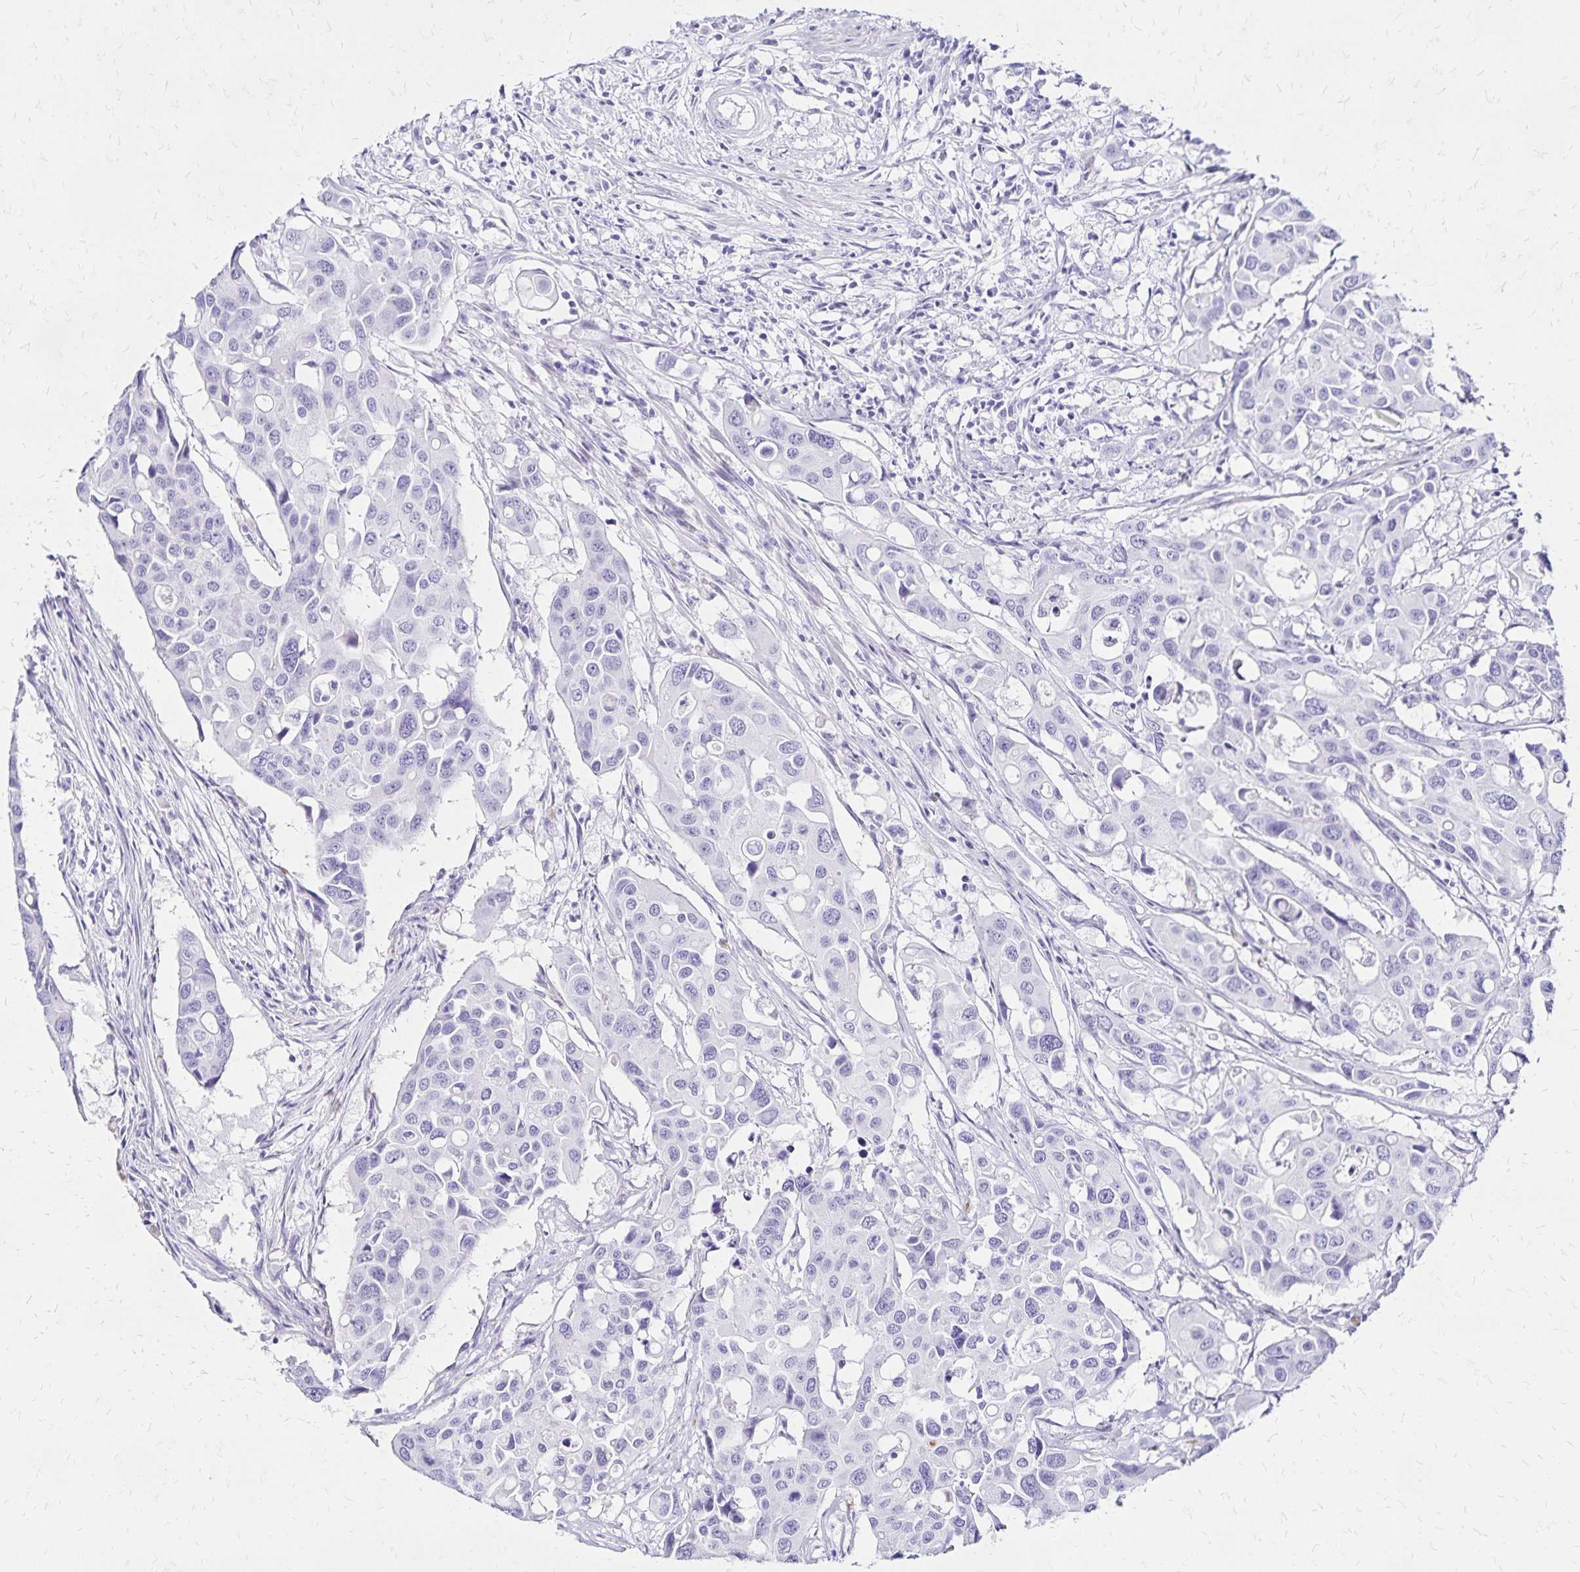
{"staining": {"intensity": "negative", "quantity": "none", "location": "none"}, "tissue": "colorectal cancer", "cell_type": "Tumor cells", "image_type": "cancer", "snomed": [{"axis": "morphology", "description": "Adenocarcinoma, NOS"}, {"axis": "topography", "description": "Colon"}], "caption": "High power microscopy micrograph of an IHC micrograph of colorectal adenocarcinoma, revealing no significant expression in tumor cells.", "gene": "LIN28B", "patient": {"sex": "male", "age": 77}}